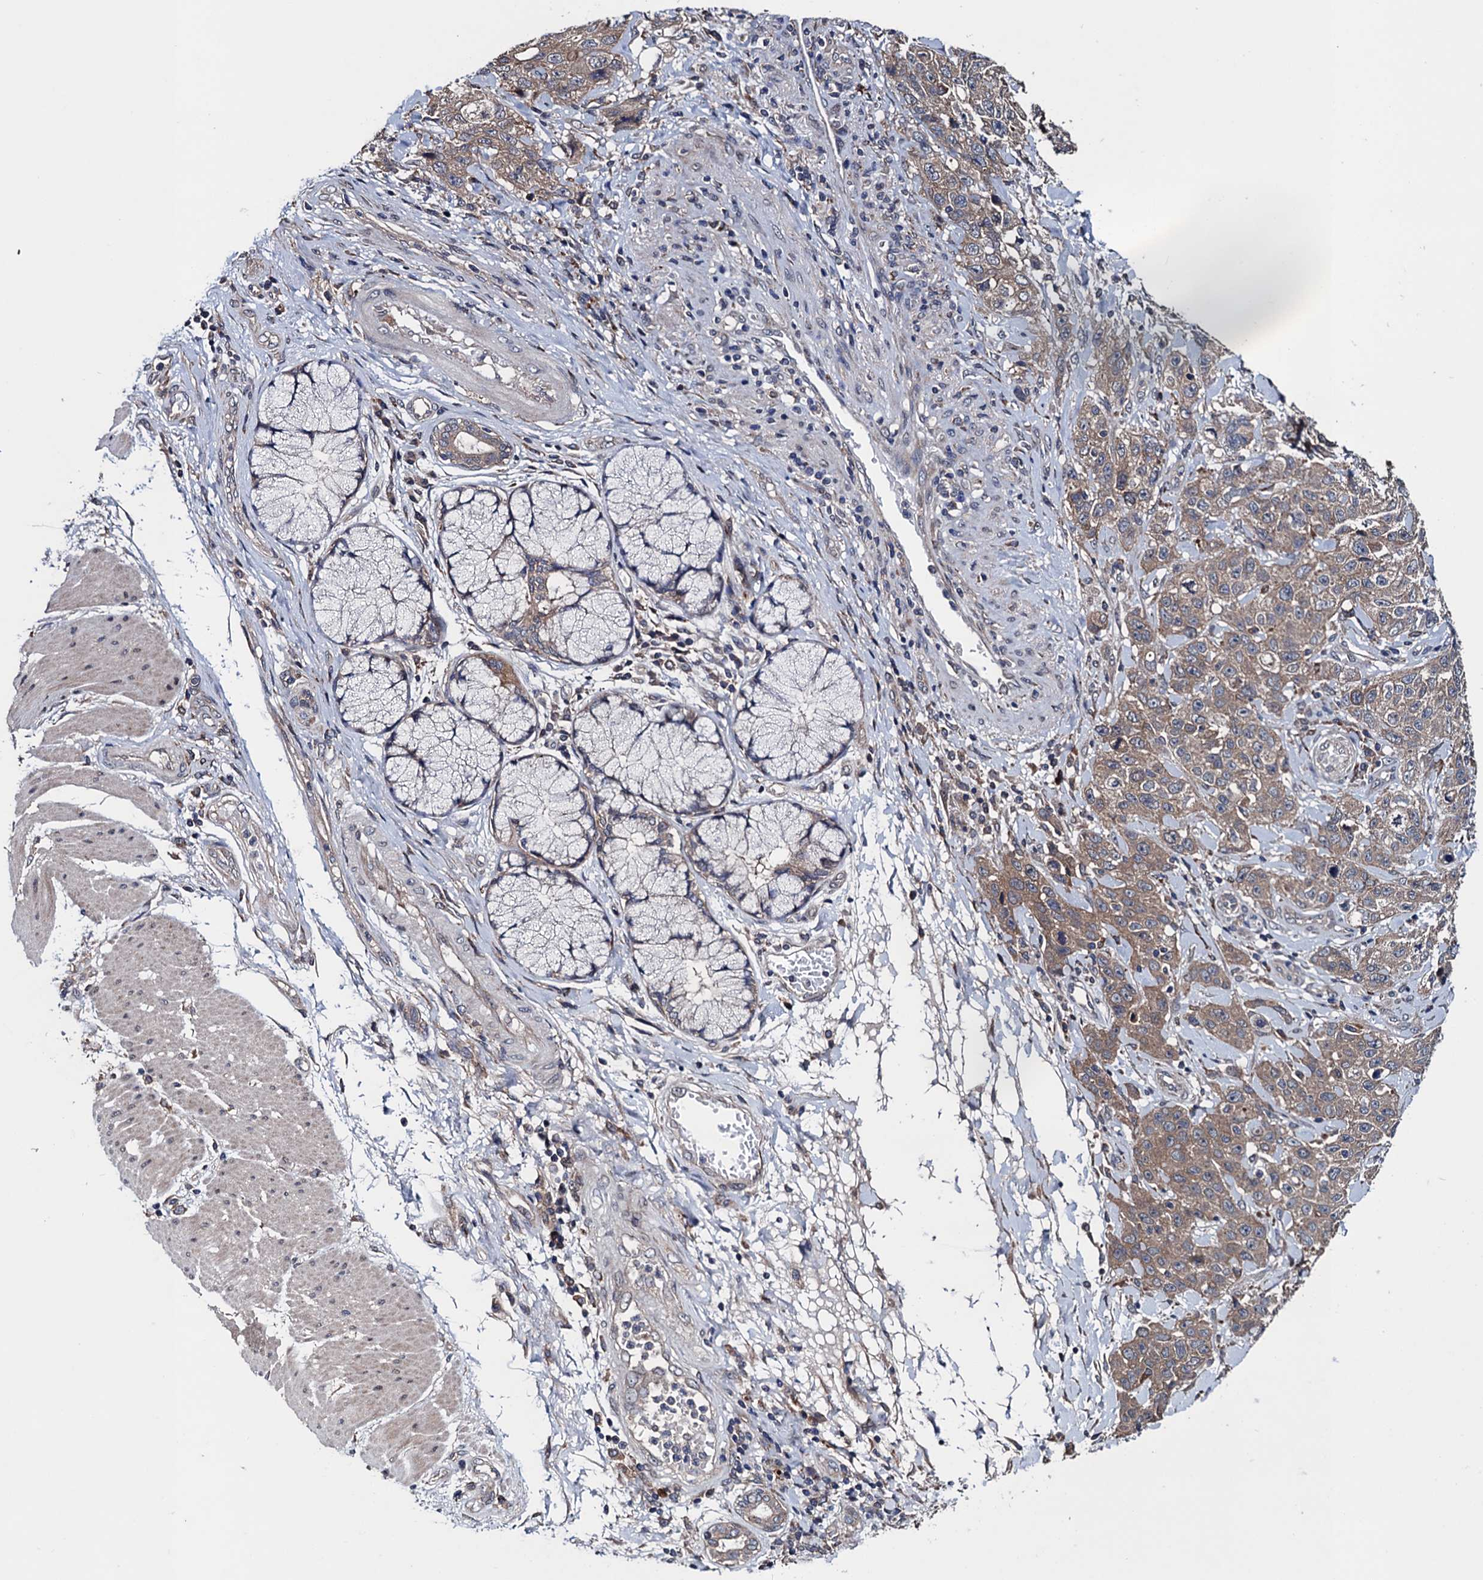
{"staining": {"intensity": "moderate", "quantity": ">75%", "location": "cytoplasmic/membranous"}, "tissue": "stomach cancer", "cell_type": "Tumor cells", "image_type": "cancer", "snomed": [{"axis": "morphology", "description": "Adenocarcinoma, NOS"}, {"axis": "topography", "description": "Stomach"}], "caption": "The micrograph exhibits staining of adenocarcinoma (stomach), revealing moderate cytoplasmic/membranous protein expression (brown color) within tumor cells.", "gene": "BLTP3B", "patient": {"sex": "male", "age": 48}}